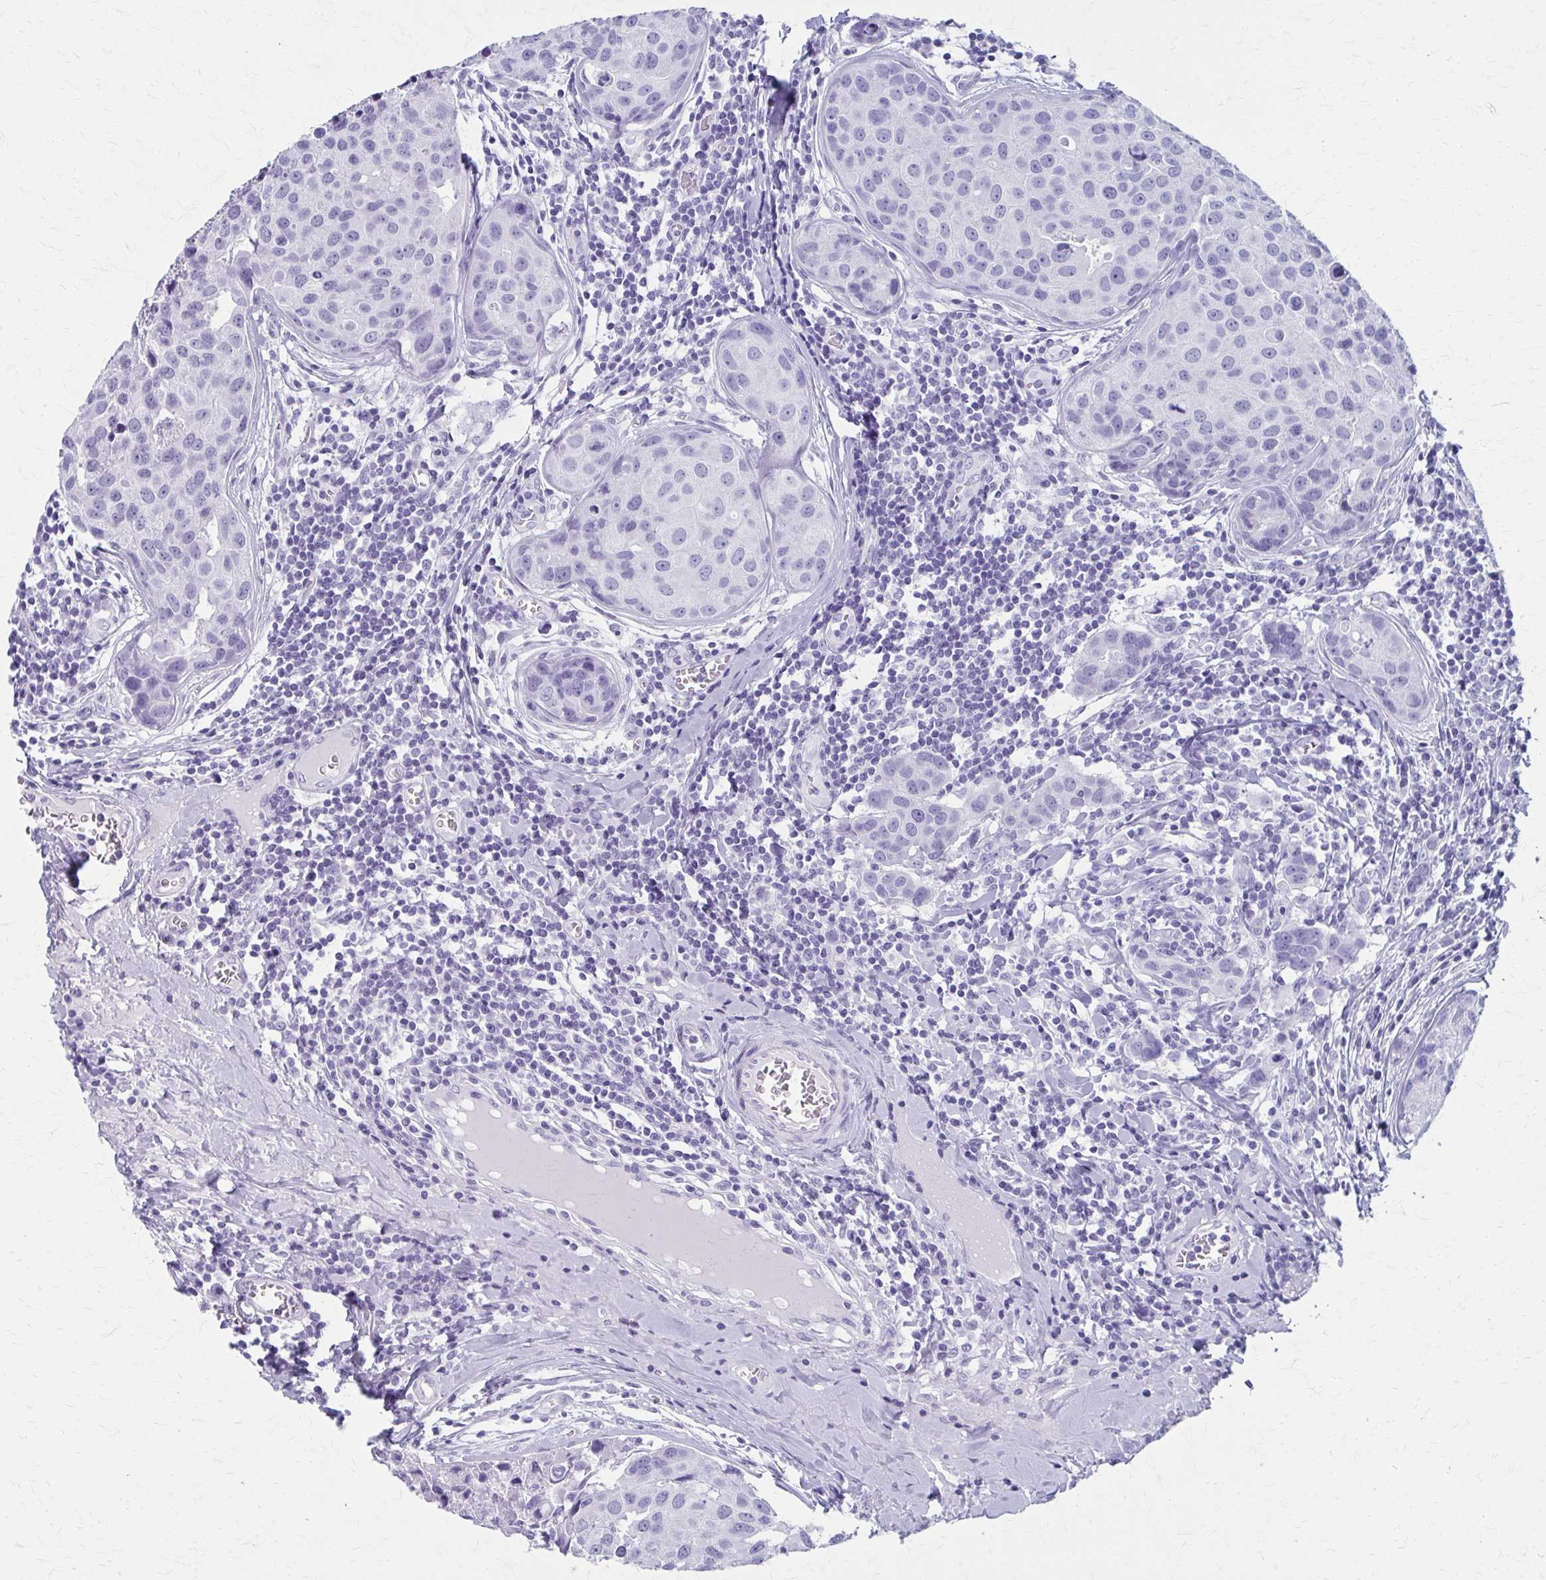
{"staining": {"intensity": "negative", "quantity": "none", "location": "none"}, "tissue": "breast cancer", "cell_type": "Tumor cells", "image_type": "cancer", "snomed": [{"axis": "morphology", "description": "Duct carcinoma"}, {"axis": "topography", "description": "Breast"}], "caption": "DAB (3,3'-diaminobenzidine) immunohistochemical staining of breast intraductal carcinoma demonstrates no significant staining in tumor cells. (Brightfield microscopy of DAB immunohistochemistry (IHC) at high magnification).", "gene": "CELF5", "patient": {"sex": "female", "age": 24}}